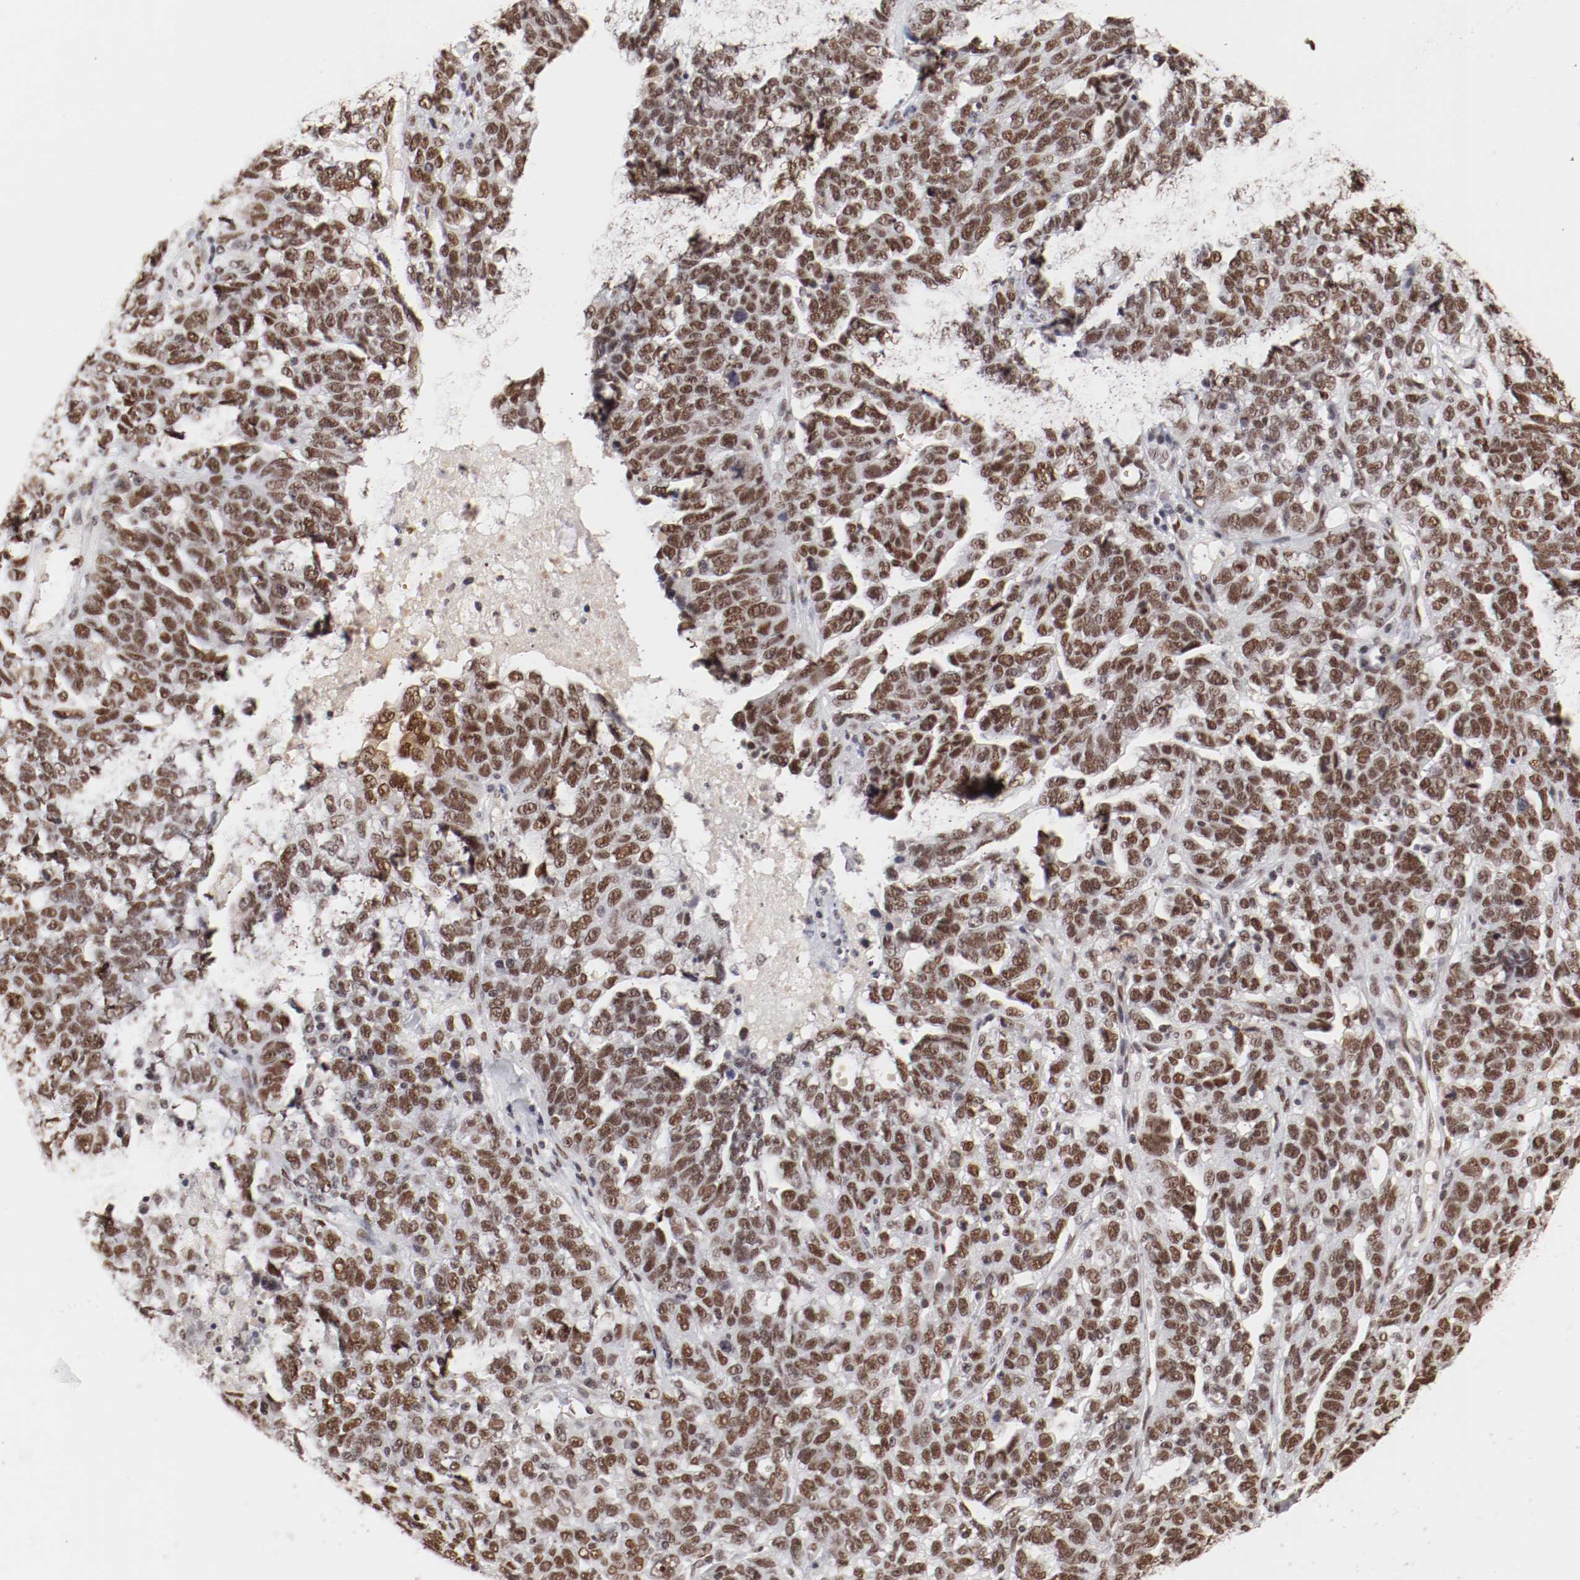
{"staining": {"intensity": "moderate", "quantity": ">75%", "location": "nuclear"}, "tissue": "ovarian cancer", "cell_type": "Tumor cells", "image_type": "cancer", "snomed": [{"axis": "morphology", "description": "Cystadenocarcinoma, serous, NOS"}, {"axis": "topography", "description": "Ovary"}], "caption": "Immunohistochemical staining of ovarian cancer exhibits medium levels of moderate nuclear protein staining in about >75% of tumor cells. The protein of interest is stained brown, and the nuclei are stained in blue (DAB (3,3'-diaminobenzidine) IHC with brightfield microscopy, high magnification).", "gene": "TP53BP1", "patient": {"sex": "female", "age": 71}}